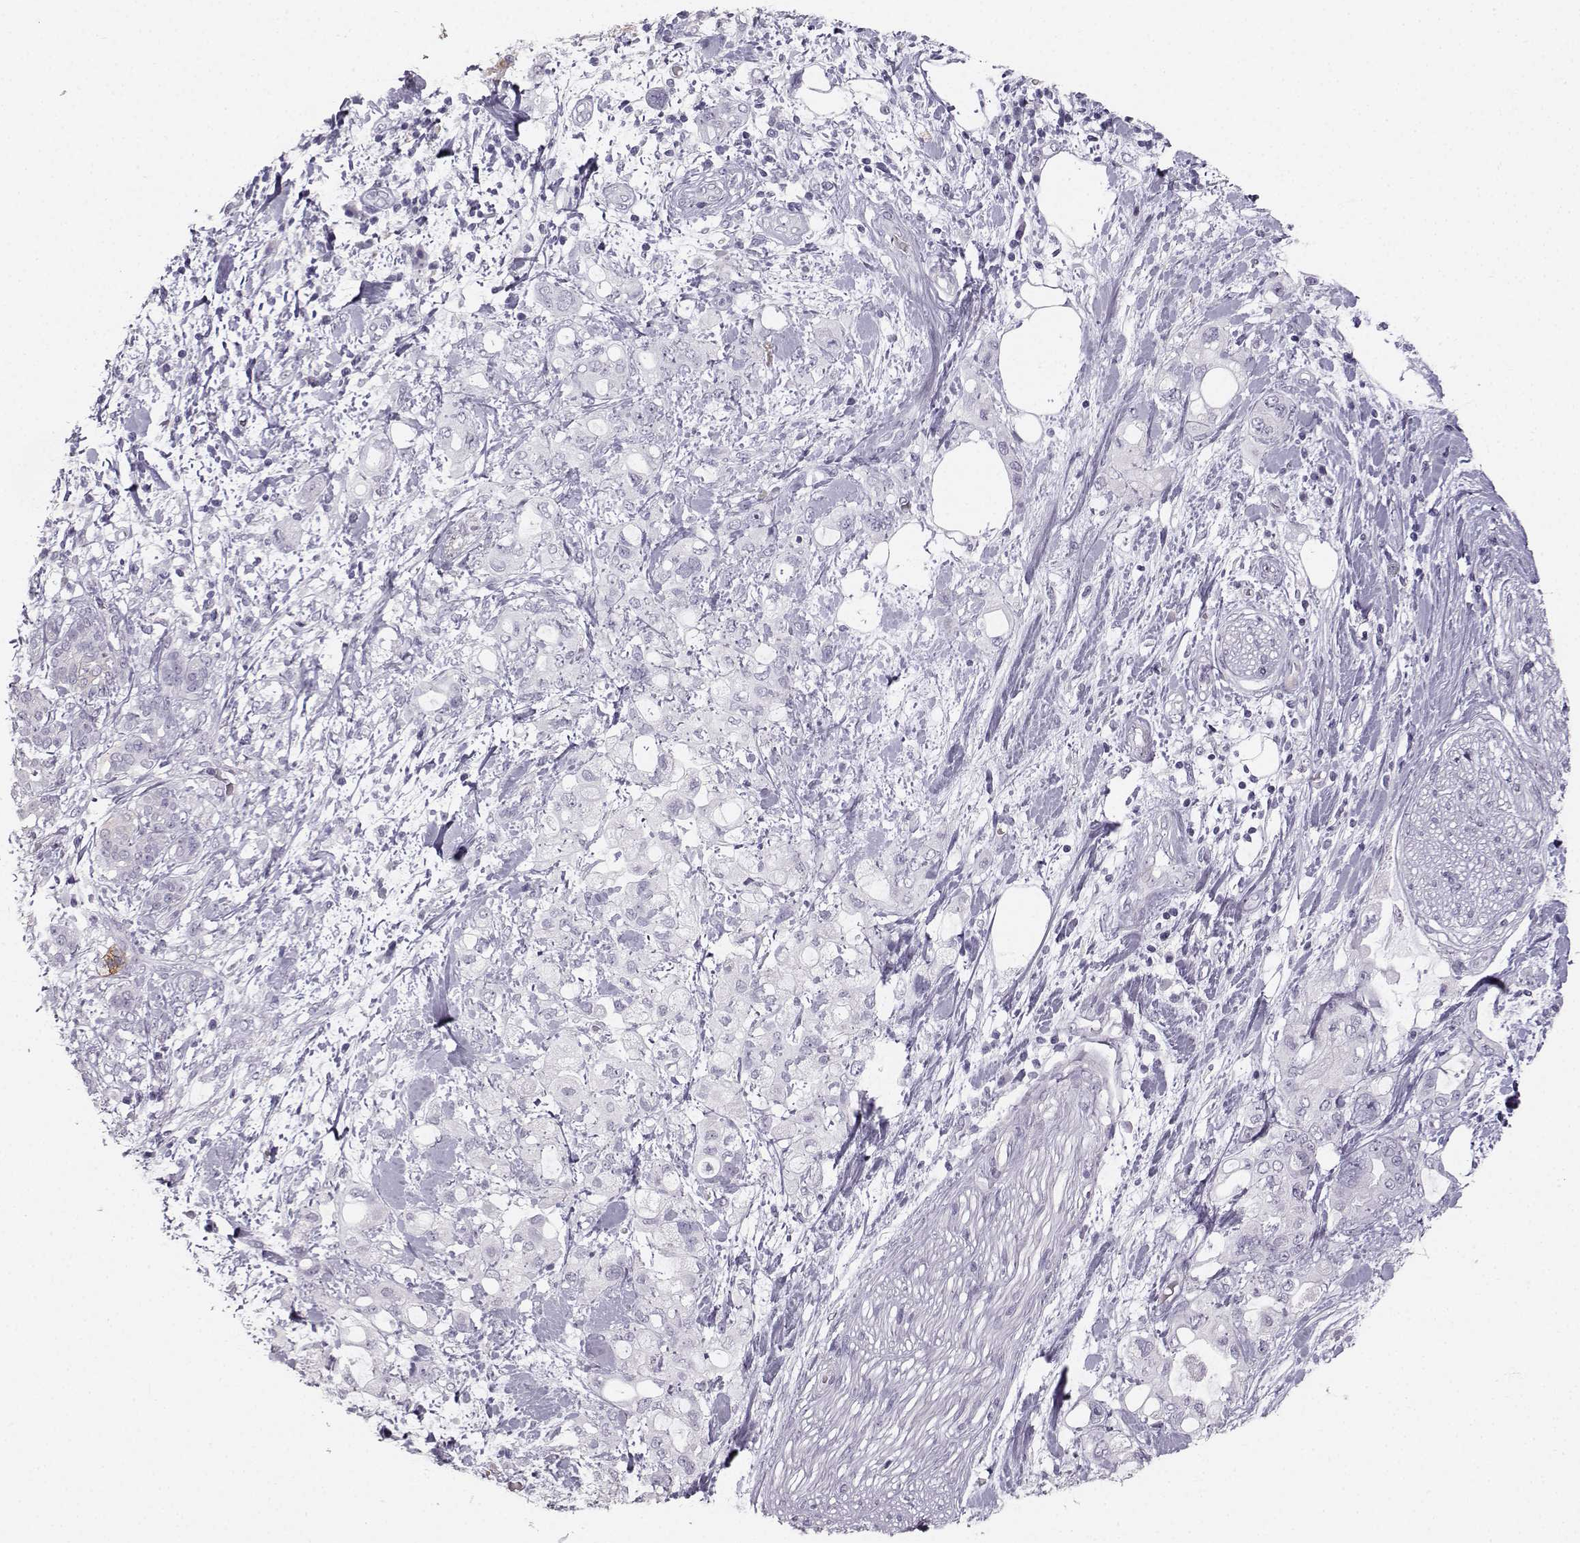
{"staining": {"intensity": "negative", "quantity": "none", "location": "none"}, "tissue": "pancreatic cancer", "cell_type": "Tumor cells", "image_type": "cancer", "snomed": [{"axis": "morphology", "description": "Adenocarcinoma, NOS"}, {"axis": "topography", "description": "Pancreas"}], "caption": "Pancreatic adenocarcinoma was stained to show a protein in brown. There is no significant expression in tumor cells.", "gene": "CASR", "patient": {"sex": "female", "age": 56}}